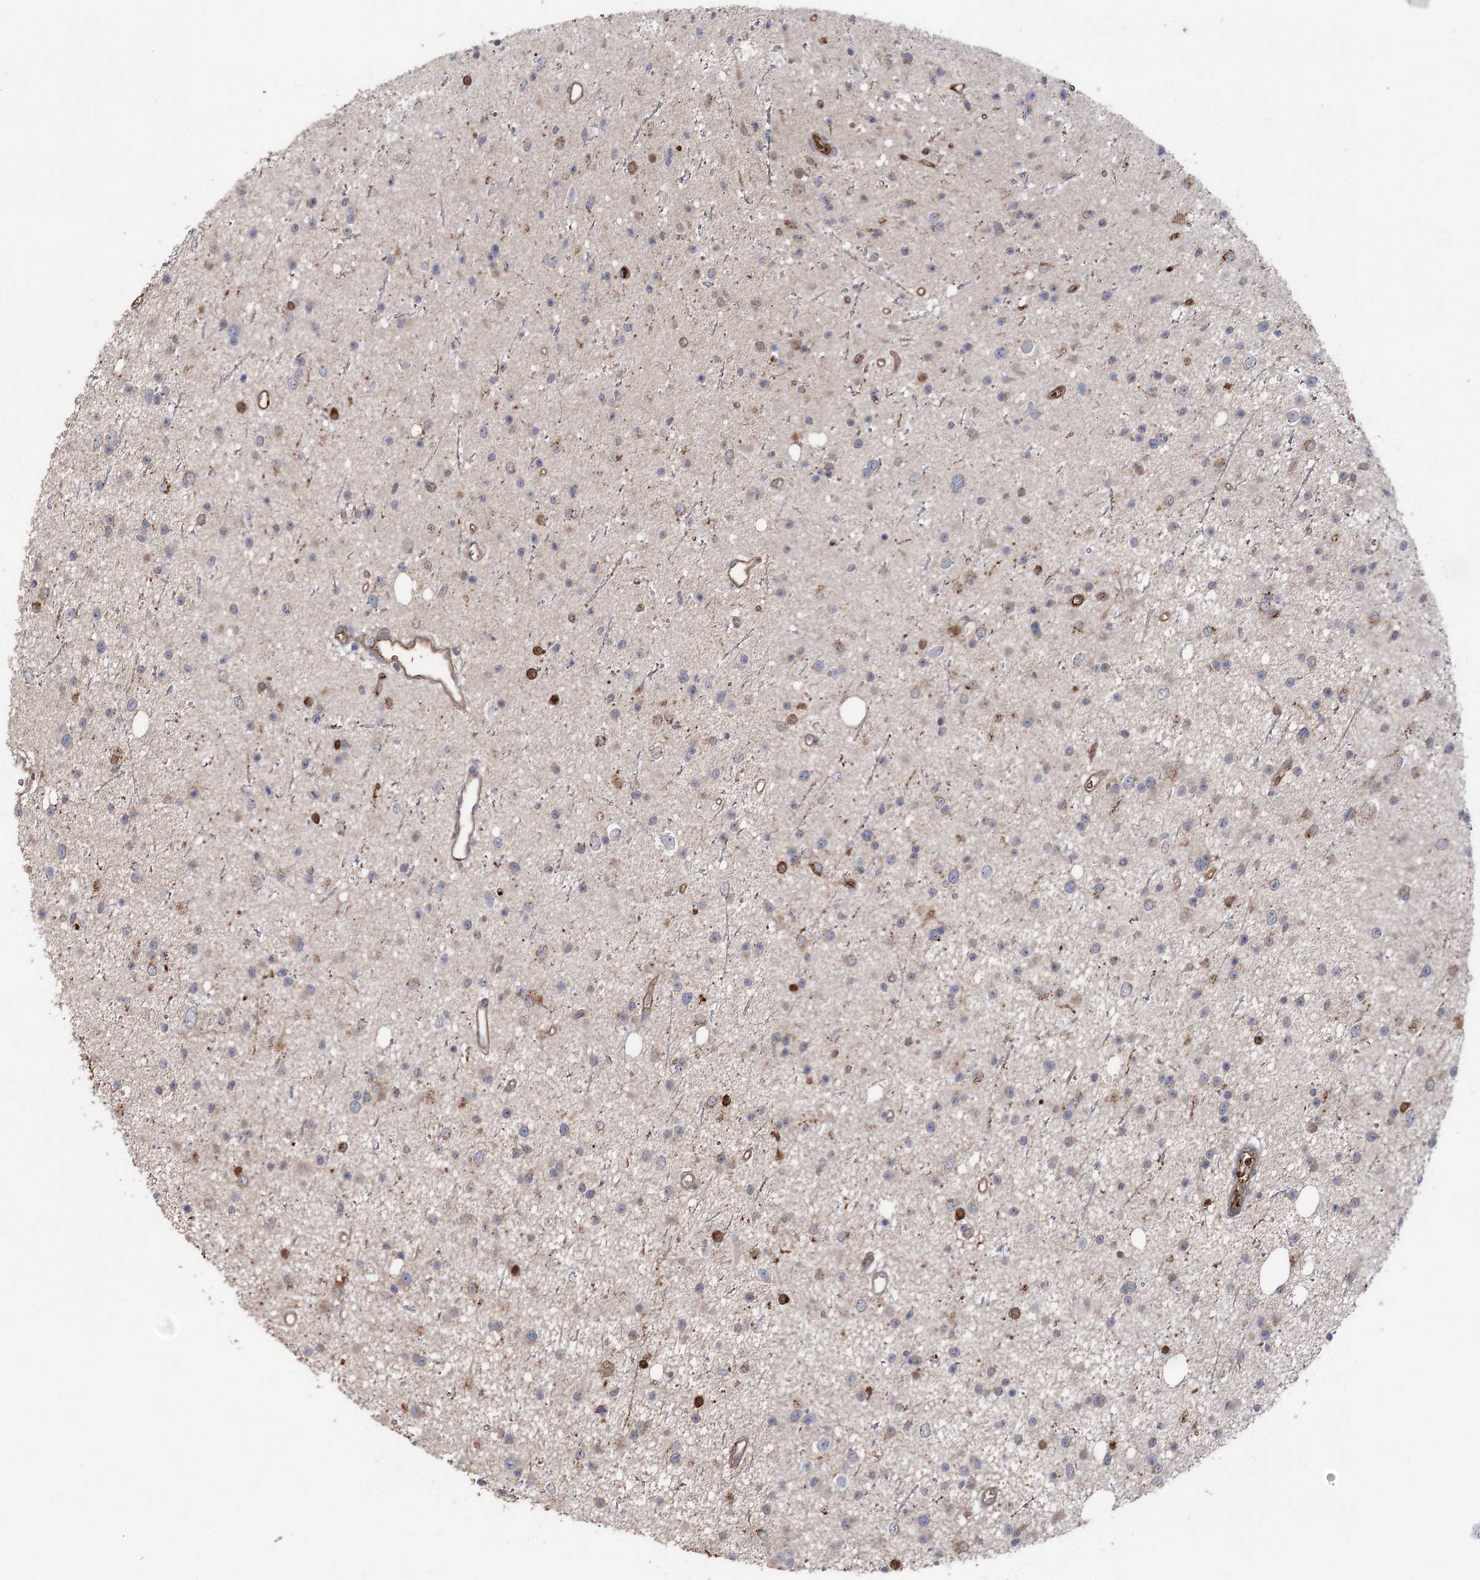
{"staining": {"intensity": "moderate", "quantity": "<25%", "location": "cytoplasmic/membranous"}, "tissue": "glioma", "cell_type": "Tumor cells", "image_type": "cancer", "snomed": [{"axis": "morphology", "description": "Glioma, malignant, Low grade"}, {"axis": "topography", "description": "Cerebral cortex"}], "caption": "Protein staining demonstrates moderate cytoplasmic/membranous expression in approximately <25% of tumor cells in glioma.", "gene": "OTUD1", "patient": {"sex": "female", "age": 39}}